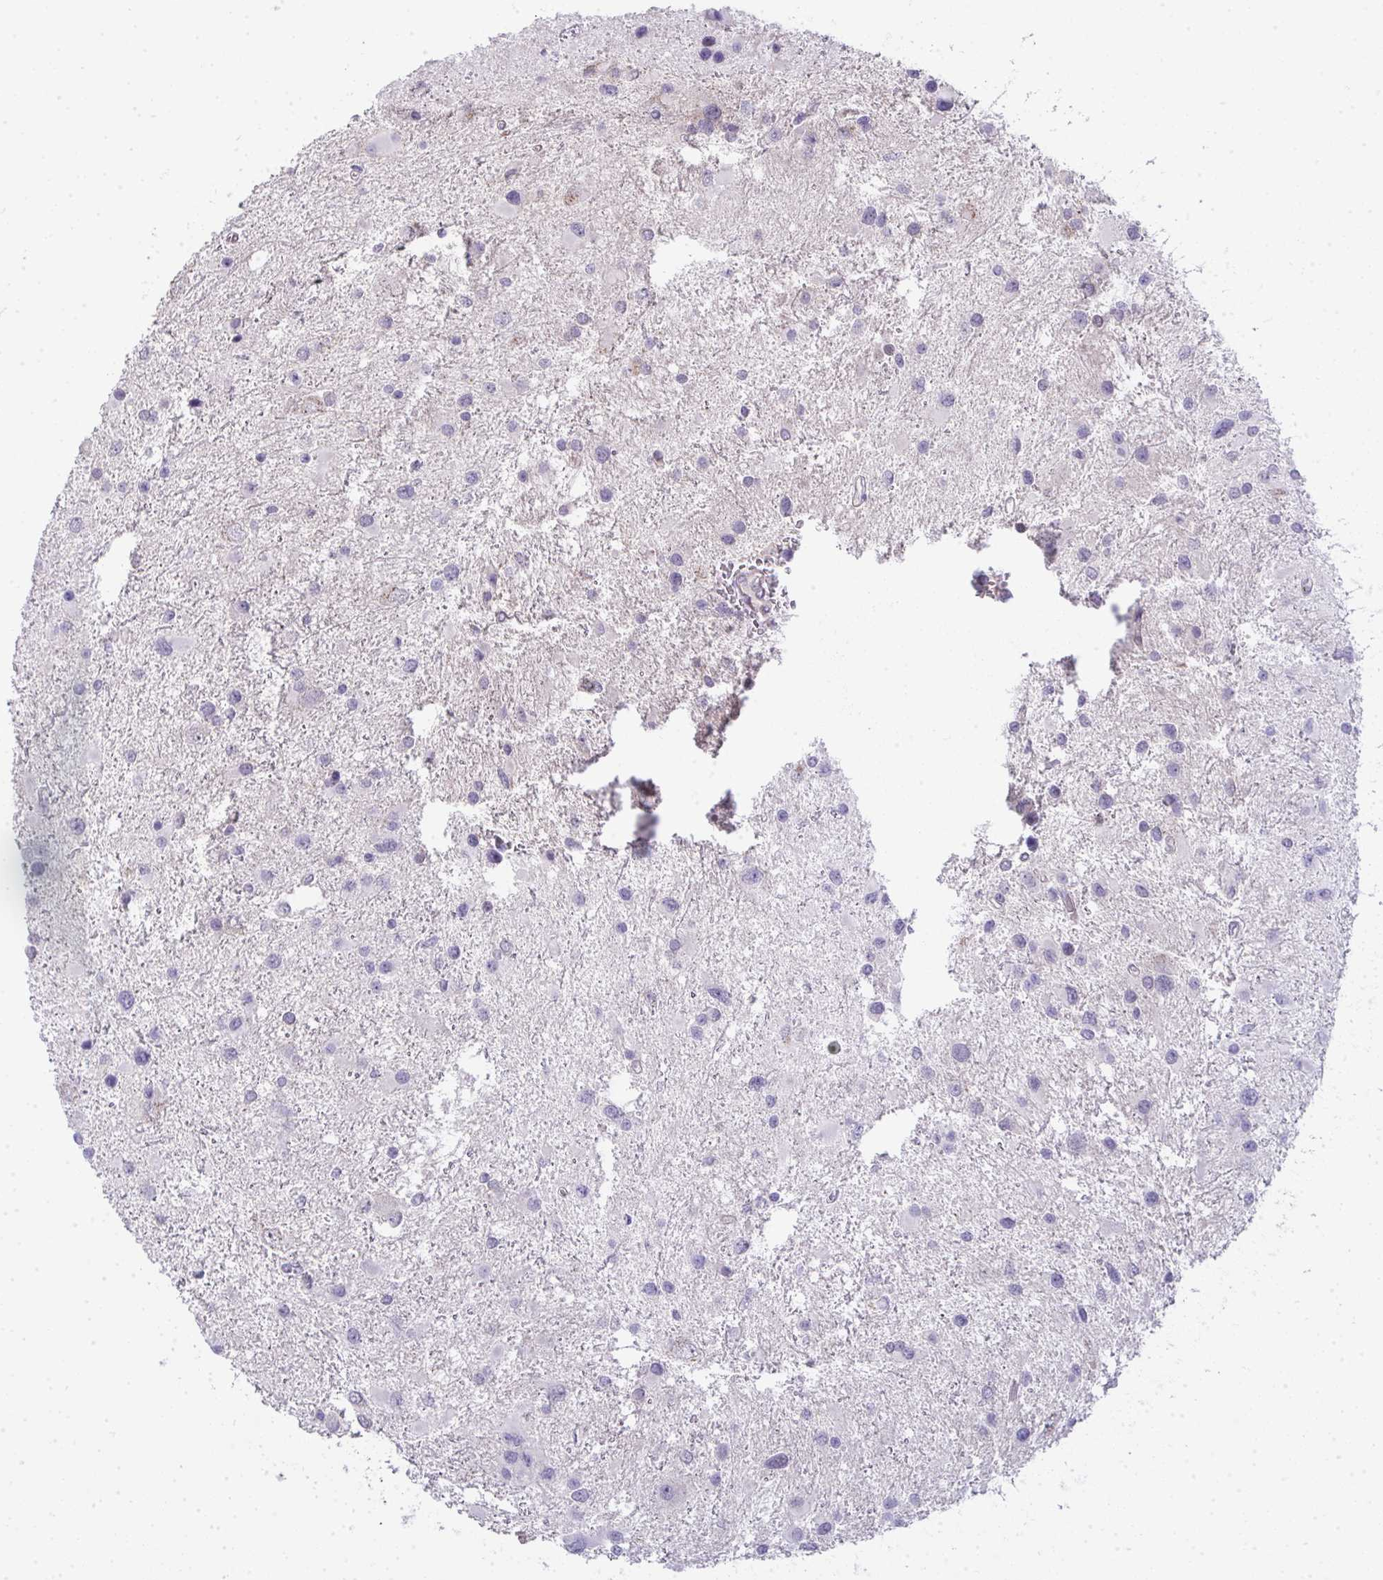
{"staining": {"intensity": "negative", "quantity": "none", "location": "none"}, "tissue": "glioma", "cell_type": "Tumor cells", "image_type": "cancer", "snomed": [{"axis": "morphology", "description": "Glioma, malignant, Low grade"}, {"axis": "topography", "description": "Brain"}], "caption": "Immunohistochemistry (IHC) of human malignant glioma (low-grade) shows no expression in tumor cells. The staining was performed using DAB to visualize the protein expression in brown, while the nuclei were stained in blue with hematoxylin (Magnification: 20x).", "gene": "GALNT16", "patient": {"sex": "female", "age": 32}}